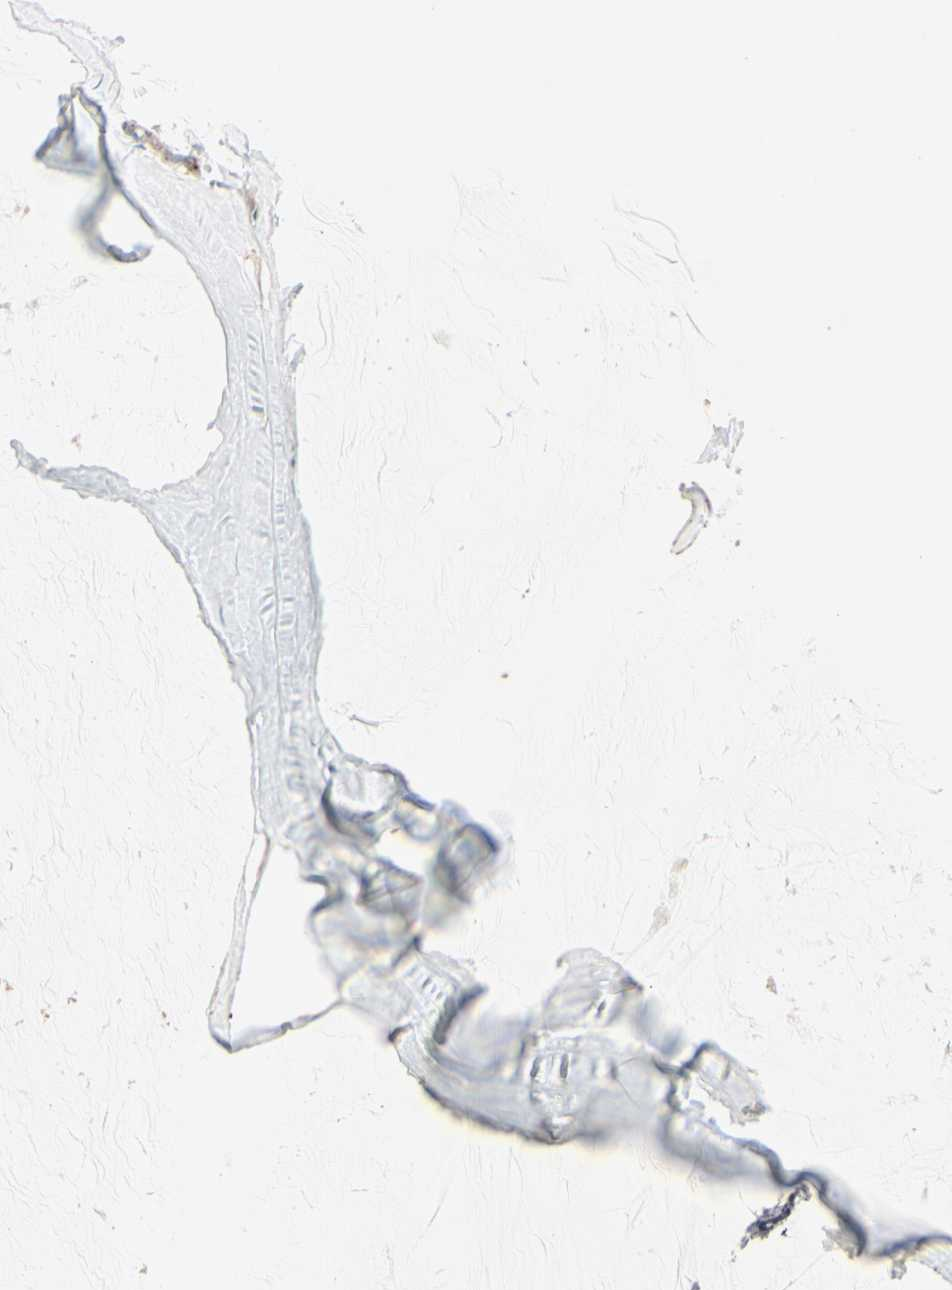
{"staining": {"intensity": "weak", "quantity": ">75%", "location": "cytoplasmic/membranous"}, "tissue": "ovarian cancer", "cell_type": "Tumor cells", "image_type": "cancer", "snomed": [{"axis": "morphology", "description": "Cystadenocarcinoma, mucinous, NOS"}, {"axis": "topography", "description": "Ovary"}], "caption": "Brown immunohistochemical staining in human ovarian cancer (mucinous cystadenocarcinoma) shows weak cytoplasmic/membranous staining in approximately >75% of tumor cells. (DAB IHC with brightfield microscopy, high magnification).", "gene": "ANGPTL1", "patient": {"sex": "female", "age": 39}}